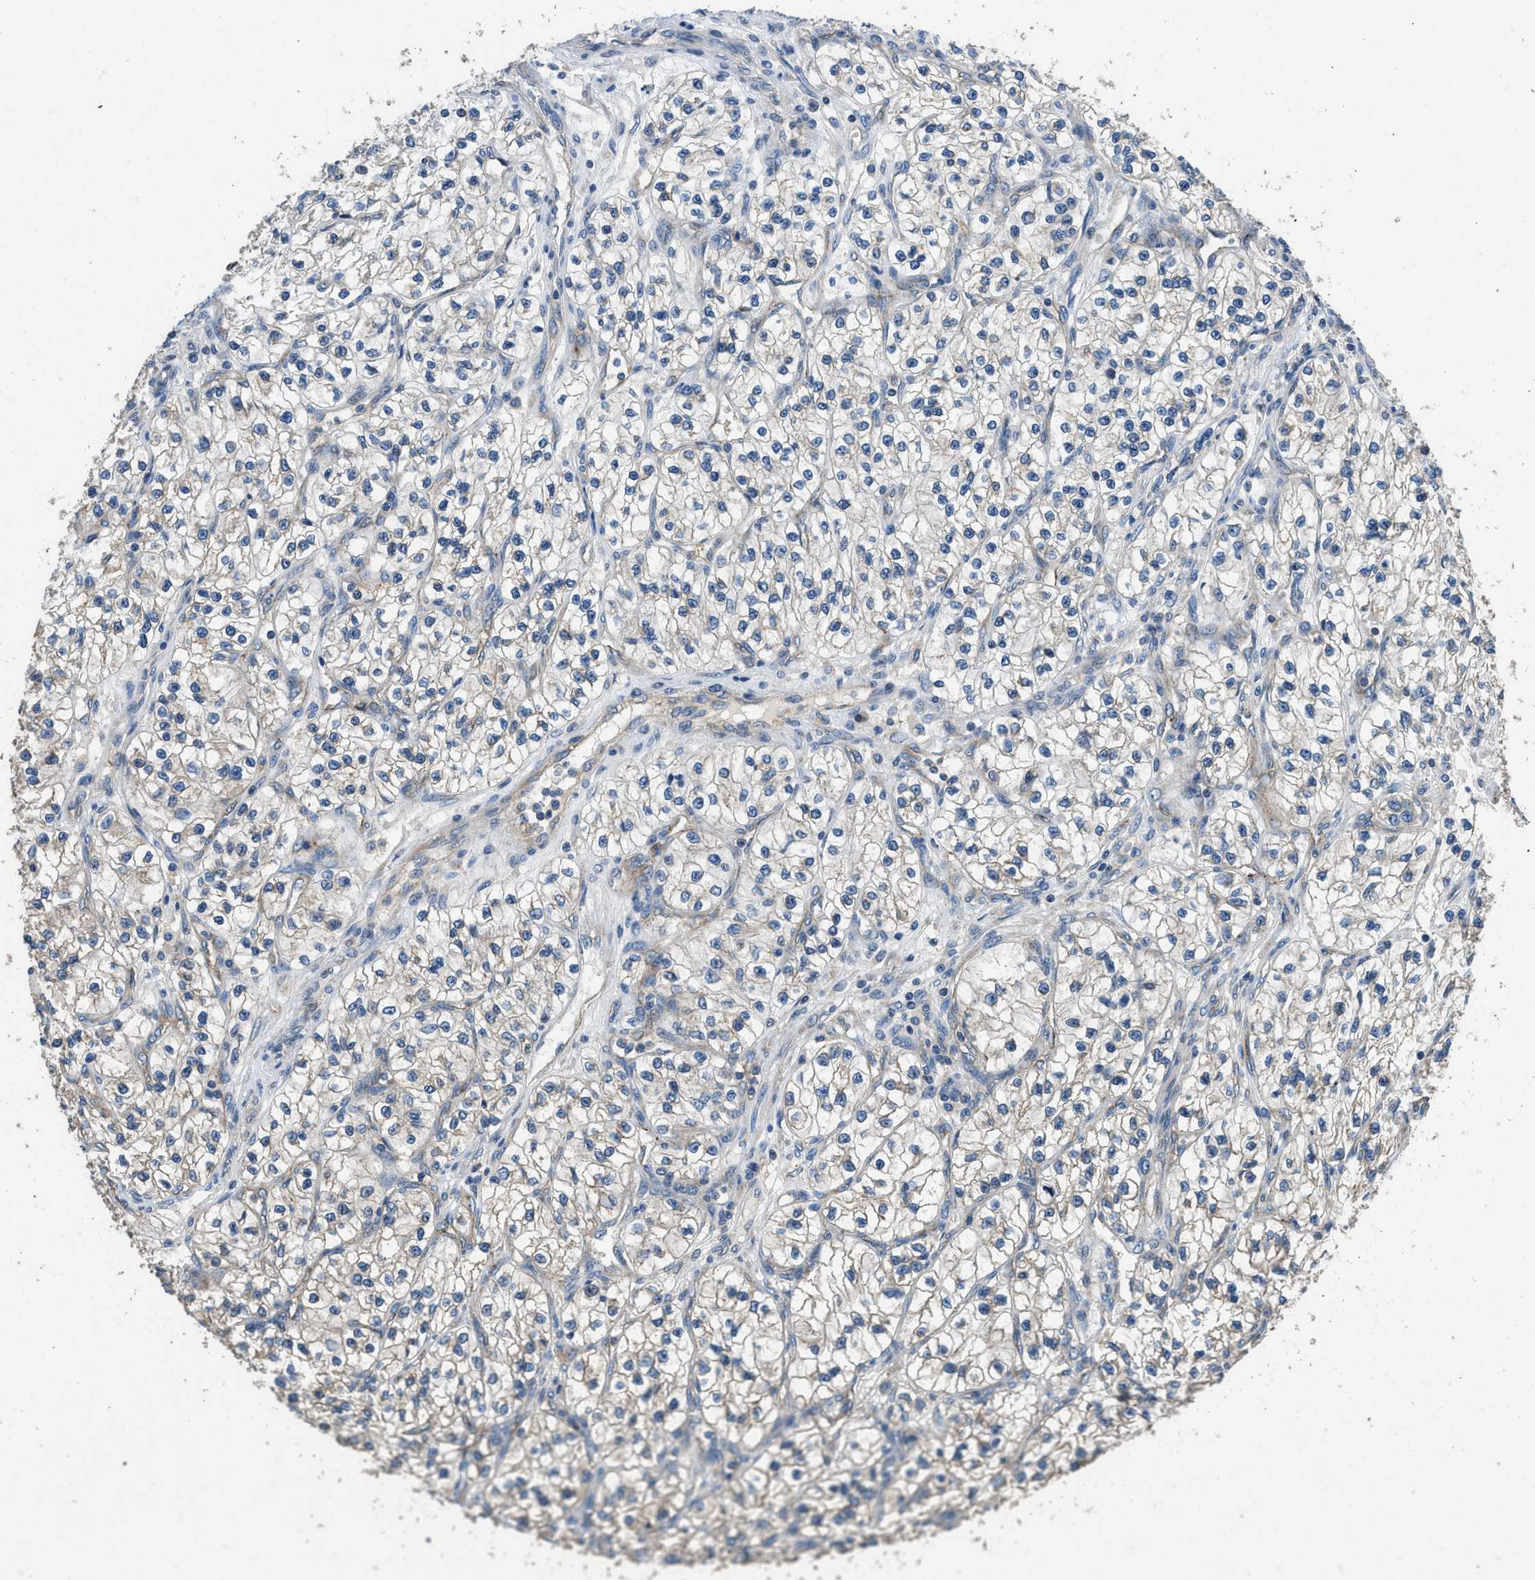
{"staining": {"intensity": "weak", "quantity": "<25%", "location": "cytoplasmic/membranous"}, "tissue": "renal cancer", "cell_type": "Tumor cells", "image_type": "cancer", "snomed": [{"axis": "morphology", "description": "Adenocarcinoma, NOS"}, {"axis": "topography", "description": "Kidney"}], "caption": "The histopathology image shows no significant staining in tumor cells of adenocarcinoma (renal). The staining is performed using DAB (3,3'-diaminobenzidine) brown chromogen with nuclei counter-stained in using hematoxylin.", "gene": "SSH2", "patient": {"sex": "female", "age": 57}}